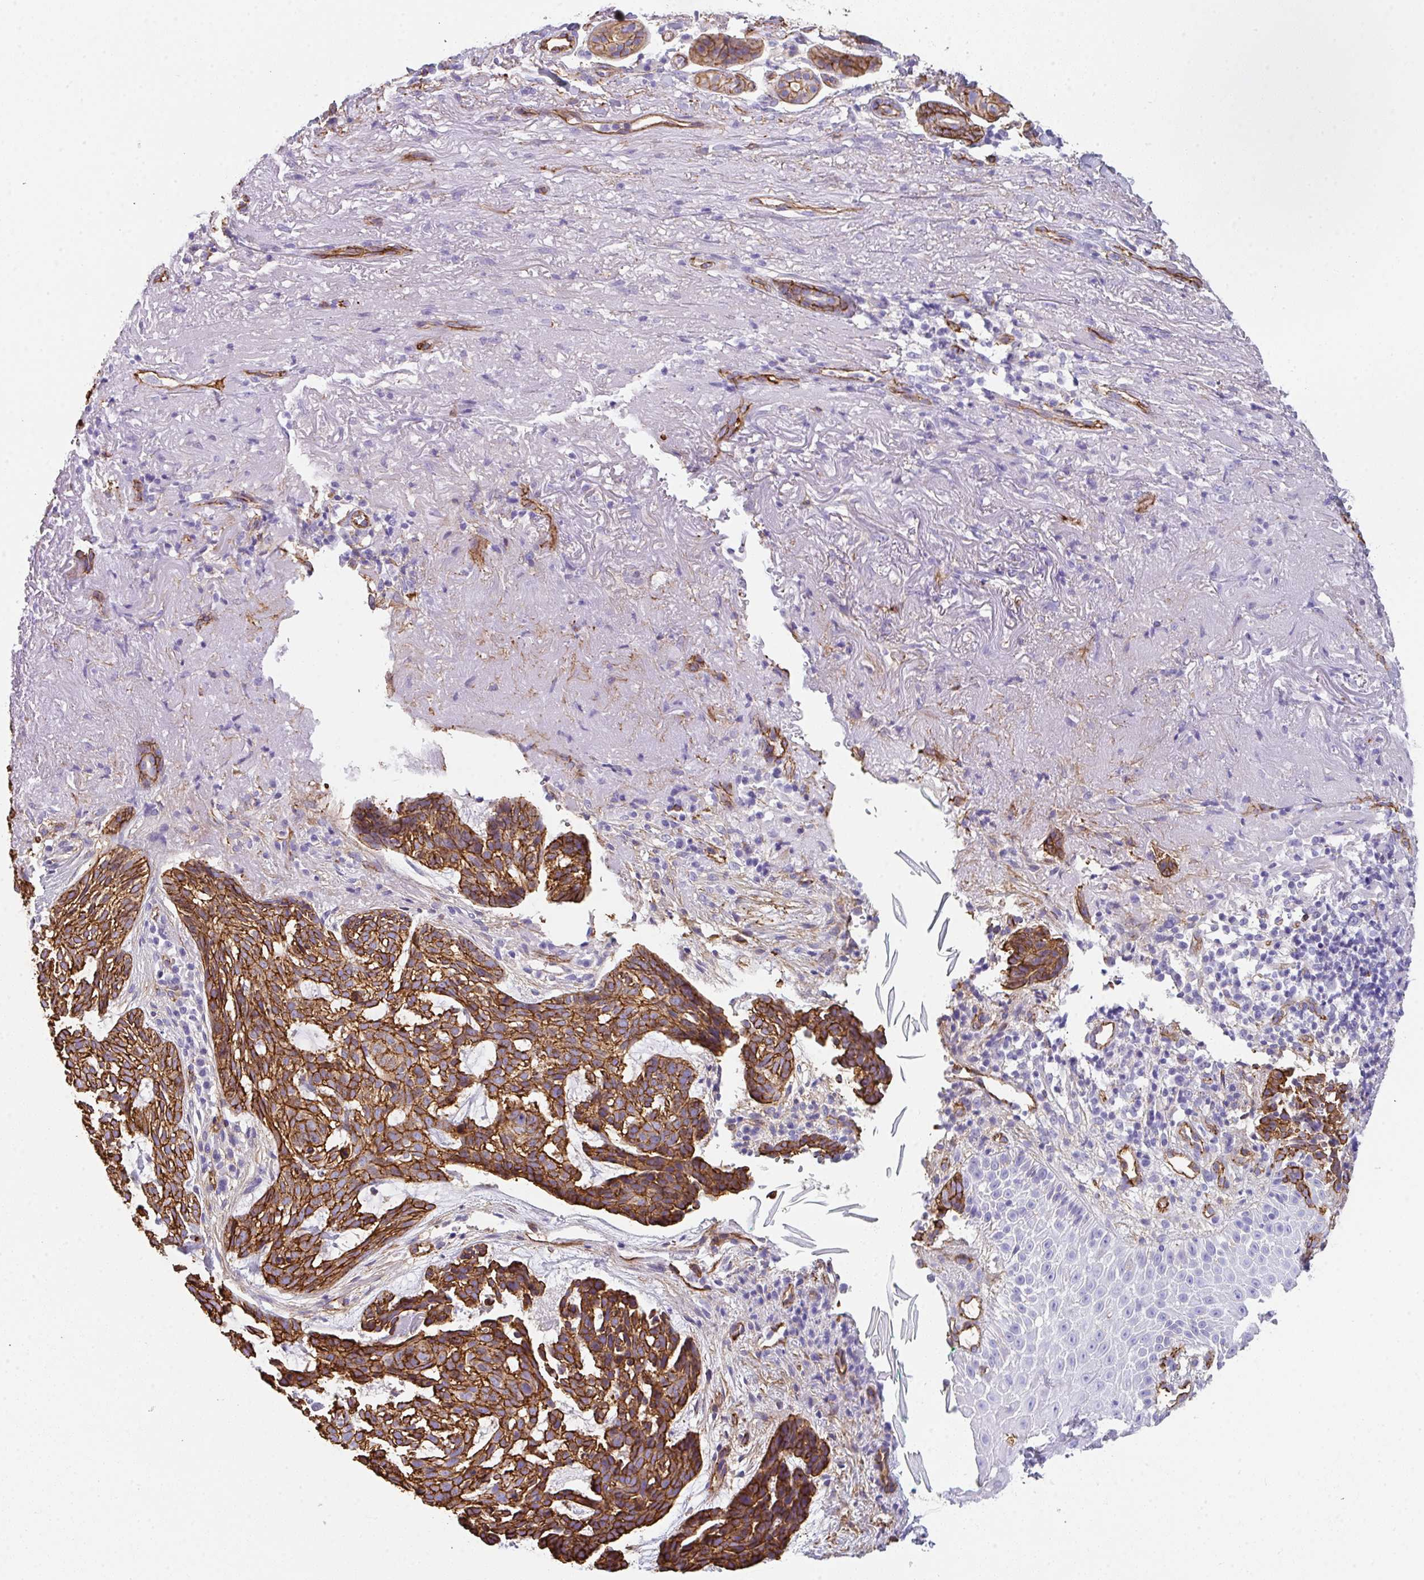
{"staining": {"intensity": "strong", "quantity": ">75%", "location": "cytoplasmic/membranous"}, "tissue": "skin cancer", "cell_type": "Tumor cells", "image_type": "cancer", "snomed": [{"axis": "morphology", "description": "Basal cell carcinoma"}, {"axis": "topography", "description": "Skin"}, {"axis": "topography", "description": "Skin of face"}], "caption": "Human basal cell carcinoma (skin) stained for a protein (brown) displays strong cytoplasmic/membranous positive staining in about >75% of tumor cells.", "gene": "DBN1", "patient": {"sex": "female", "age": 80}}